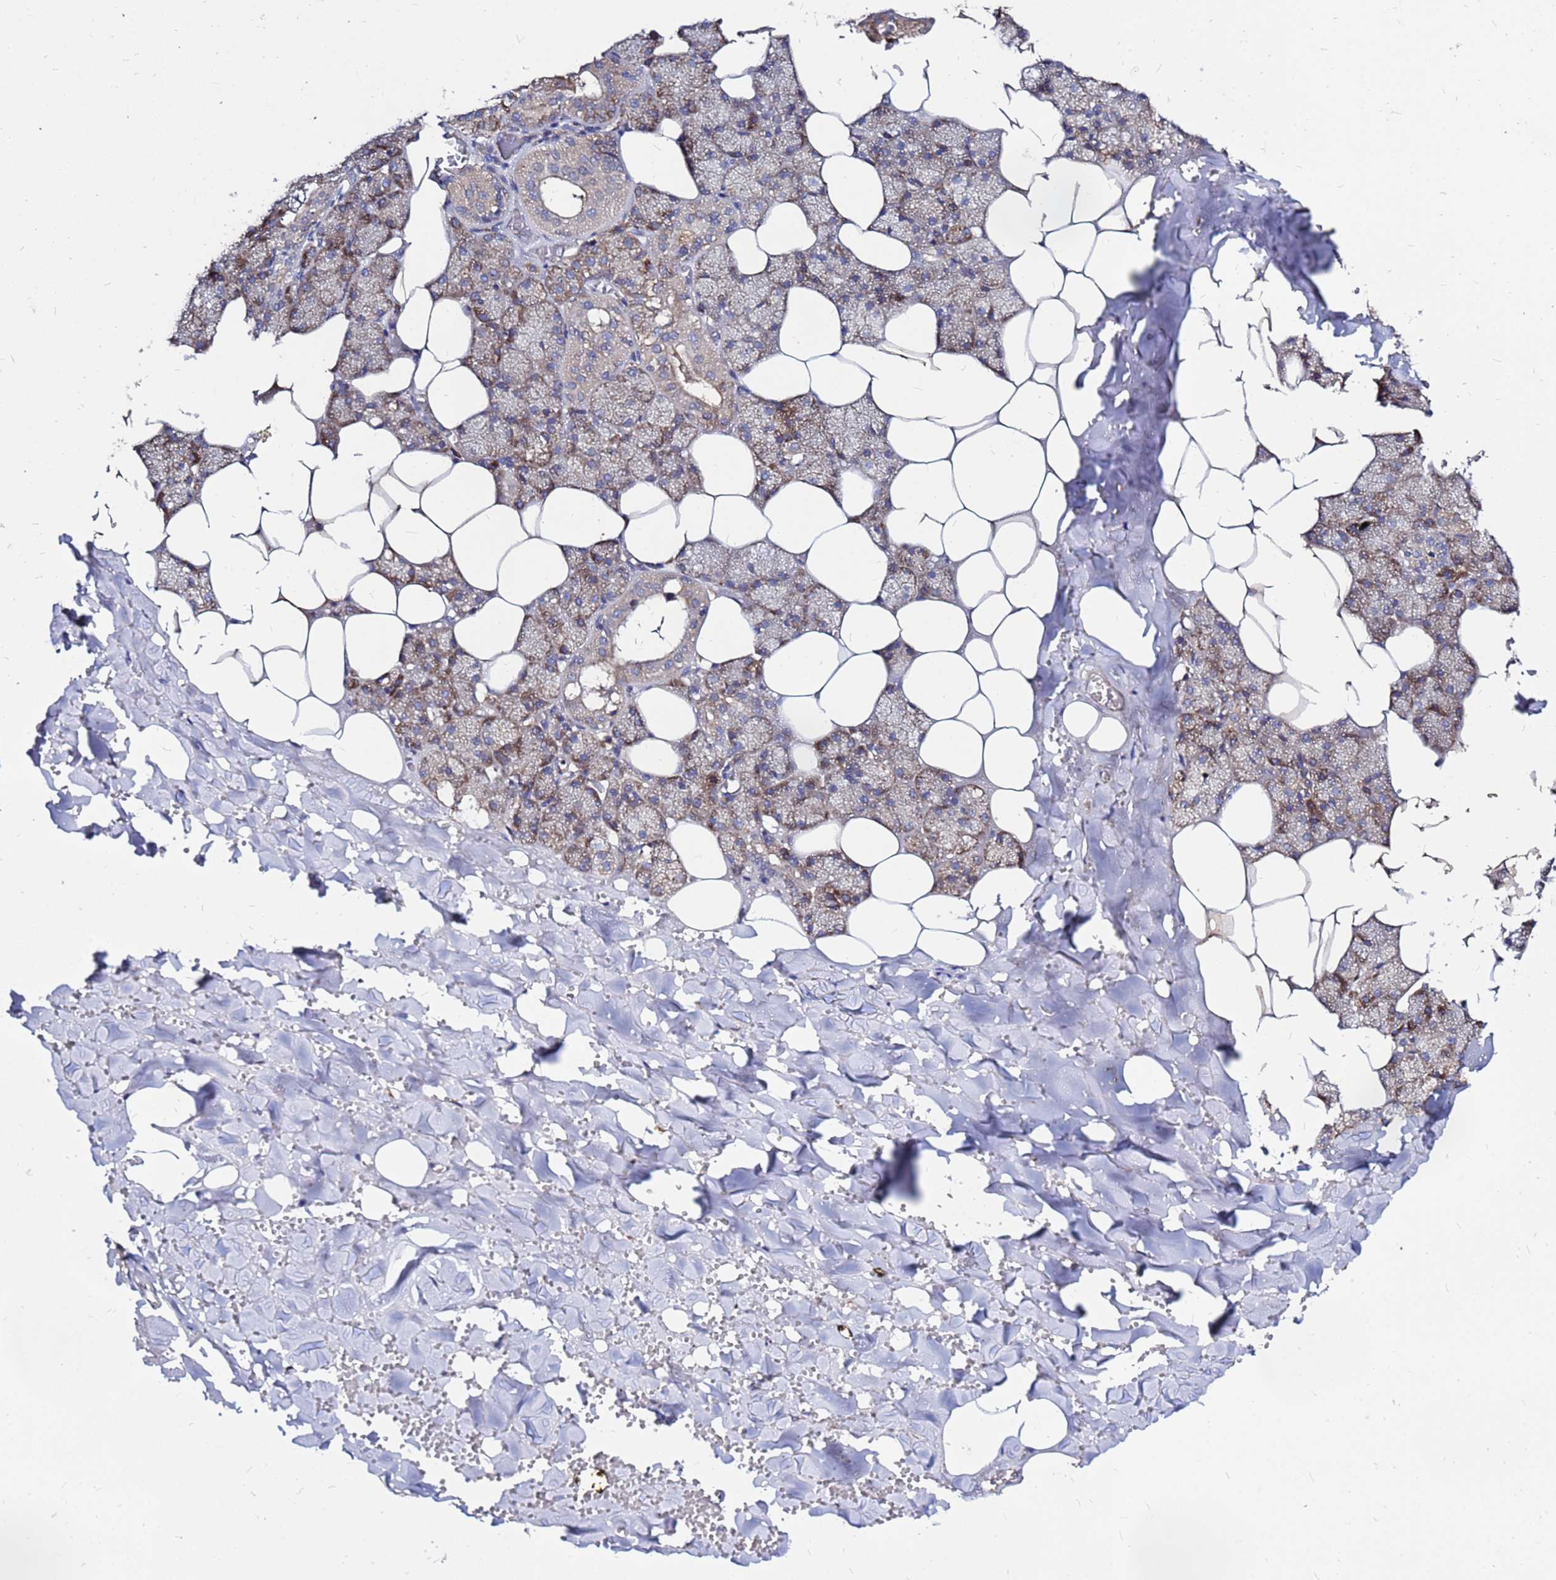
{"staining": {"intensity": "moderate", "quantity": "25%-75%", "location": "cytoplasmic/membranous"}, "tissue": "salivary gland", "cell_type": "Glandular cells", "image_type": "normal", "snomed": [{"axis": "morphology", "description": "Normal tissue, NOS"}, {"axis": "topography", "description": "Salivary gland"}], "caption": "The photomicrograph reveals immunohistochemical staining of unremarkable salivary gland. There is moderate cytoplasmic/membranous staining is identified in approximately 25%-75% of glandular cells.", "gene": "MOB2", "patient": {"sex": "male", "age": 62}}